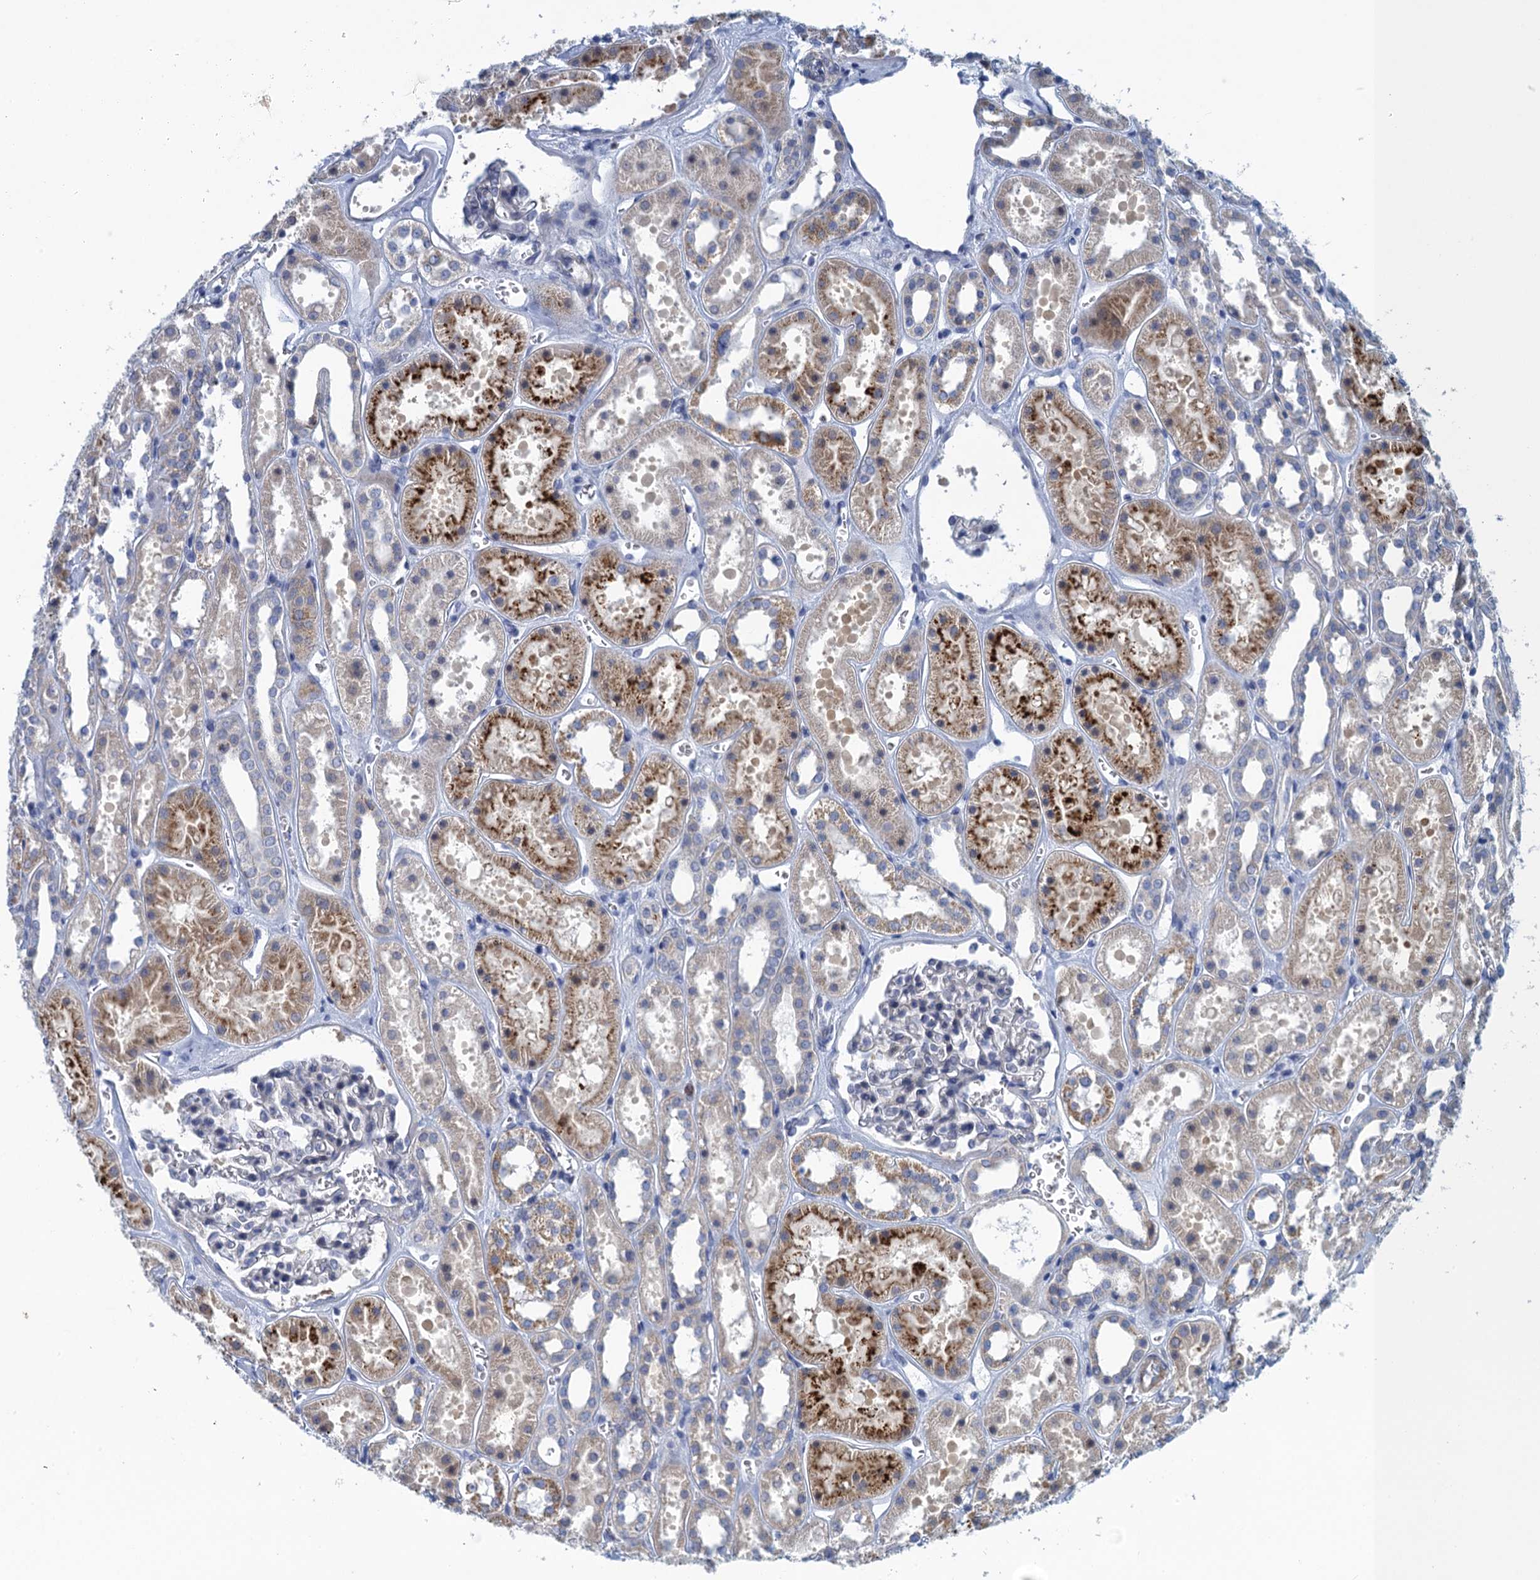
{"staining": {"intensity": "negative", "quantity": "none", "location": "none"}, "tissue": "kidney", "cell_type": "Cells in glomeruli", "image_type": "normal", "snomed": [{"axis": "morphology", "description": "Normal tissue, NOS"}, {"axis": "topography", "description": "Kidney"}], "caption": "High magnification brightfield microscopy of unremarkable kidney stained with DAB (brown) and counterstained with hematoxylin (blue): cells in glomeruli show no significant positivity. The staining is performed using DAB brown chromogen with nuclei counter-stained in using hematoxylin.", "gene": "SCEL", "patient": {"sex": "female", "age": 41}}